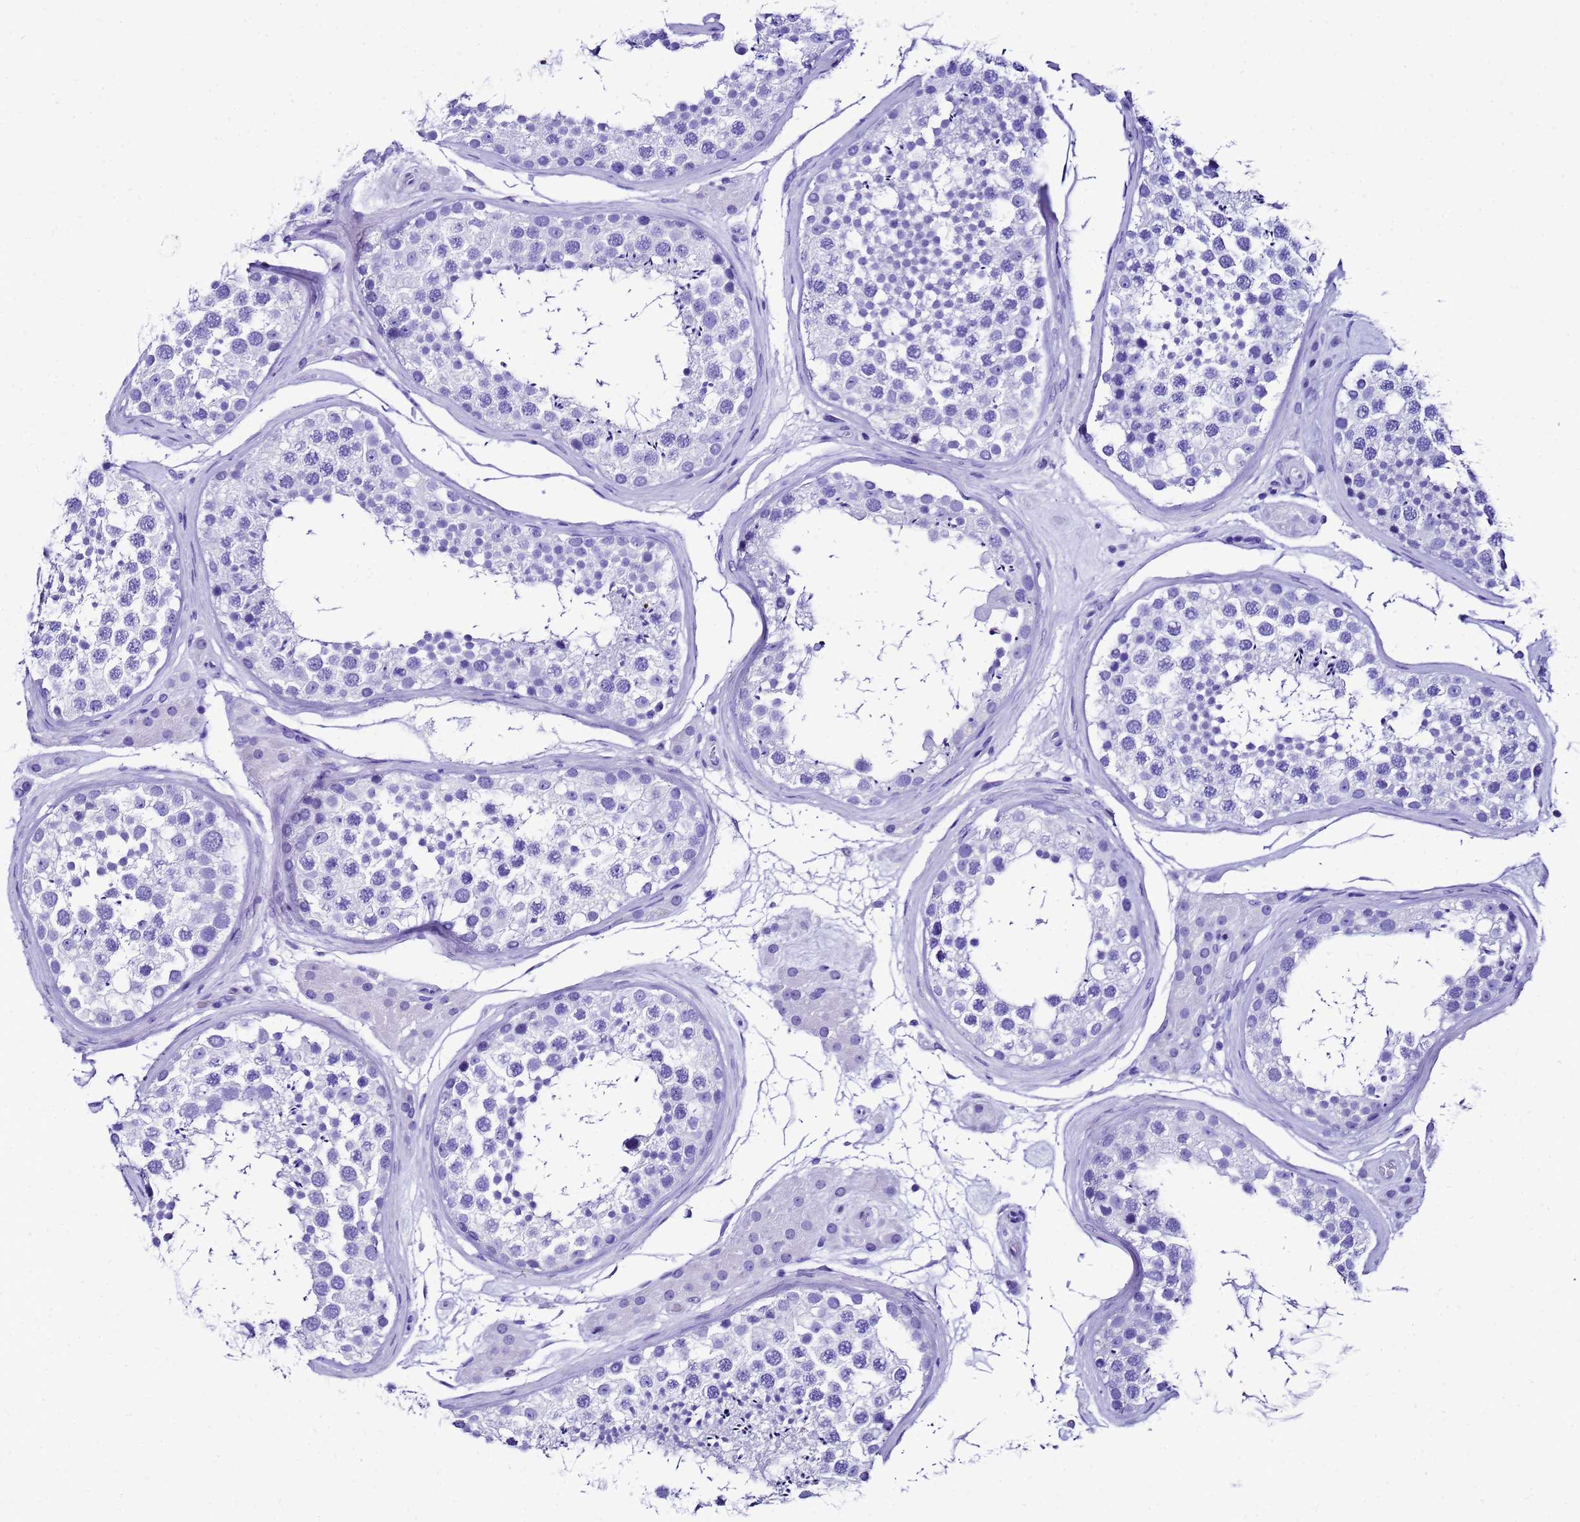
{"staining": {"intensity": "negative", "quantity": "none", "location": "none"}, "tissue": "testis", "cell_type": "Cells in seminiferous ducts", "image_type": "normal", "snomed": [{"axis": "morphology", "description": "Normal tissue, NOS"}, {"axis": "topography", "description": "Testis"}], "caption": "Cells in seminiferous ducts show no significant positivity in normal testis.", "gene": "UGT2A1", "patient": {"sex": "male", "age": 46}}